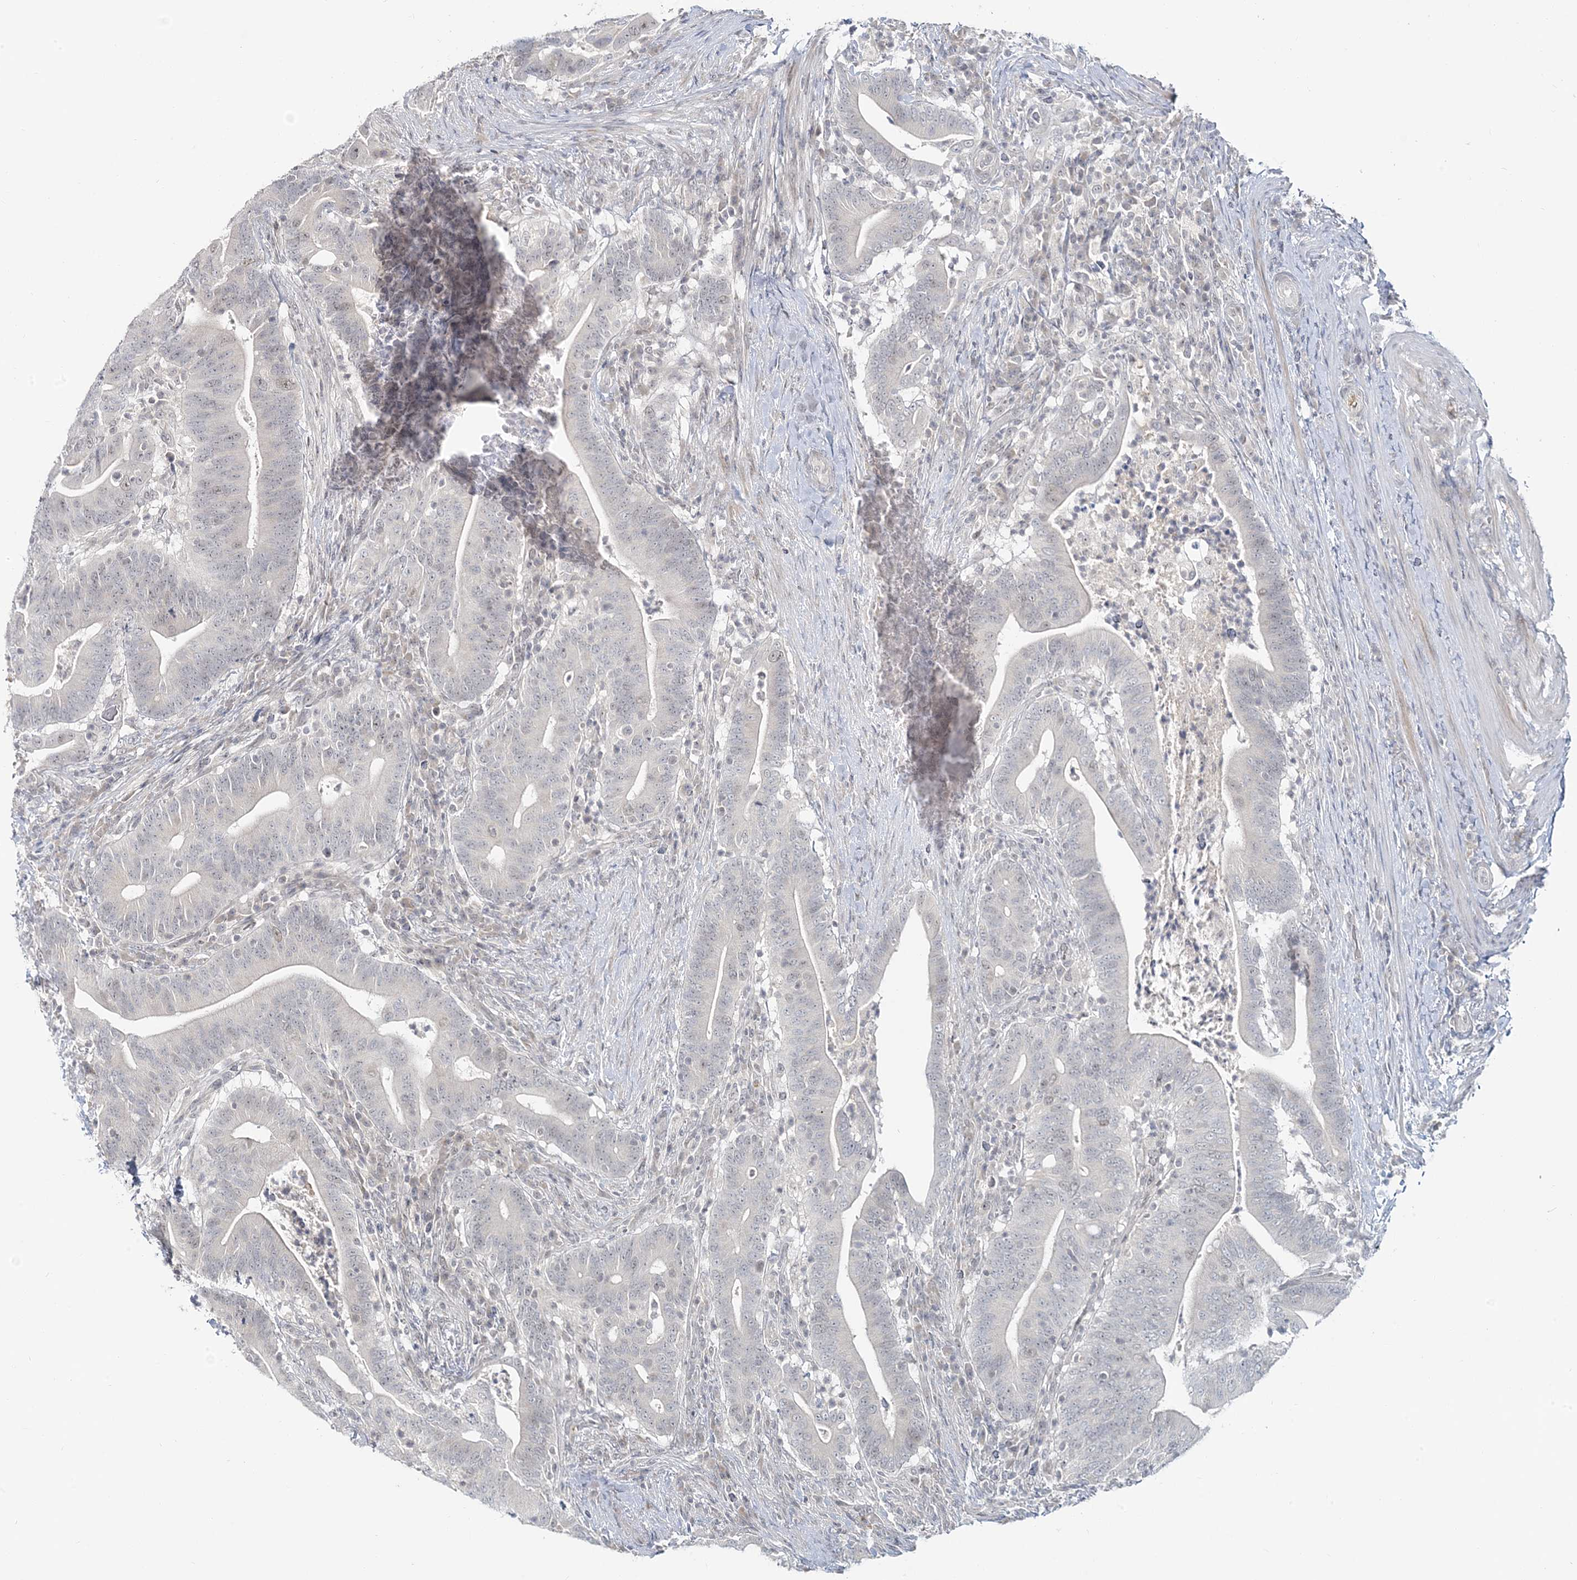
{"staining": {"intensity": "weak", "quantity": "<25%", "location": "nuclear"}, "tissue": "colorectal cancer", "cell_type": "Tumor cells", "image_type": "cancer", "snomed": [{"axis": "morphology", "description": "Adenocarcinoma, NOS"}, {"axis": "topography", "description": "Colon"}], "caption": "The image demonstrates no staining of tumor cells in colorectal adenocarcinoma. Brightfield microscopy of immunohistochemistry stained with DAB (brown) and hematoxylin (blue), captured at high magnification.", "gene": "LEXM", "patient": {"sex": "female", "age": 66}}